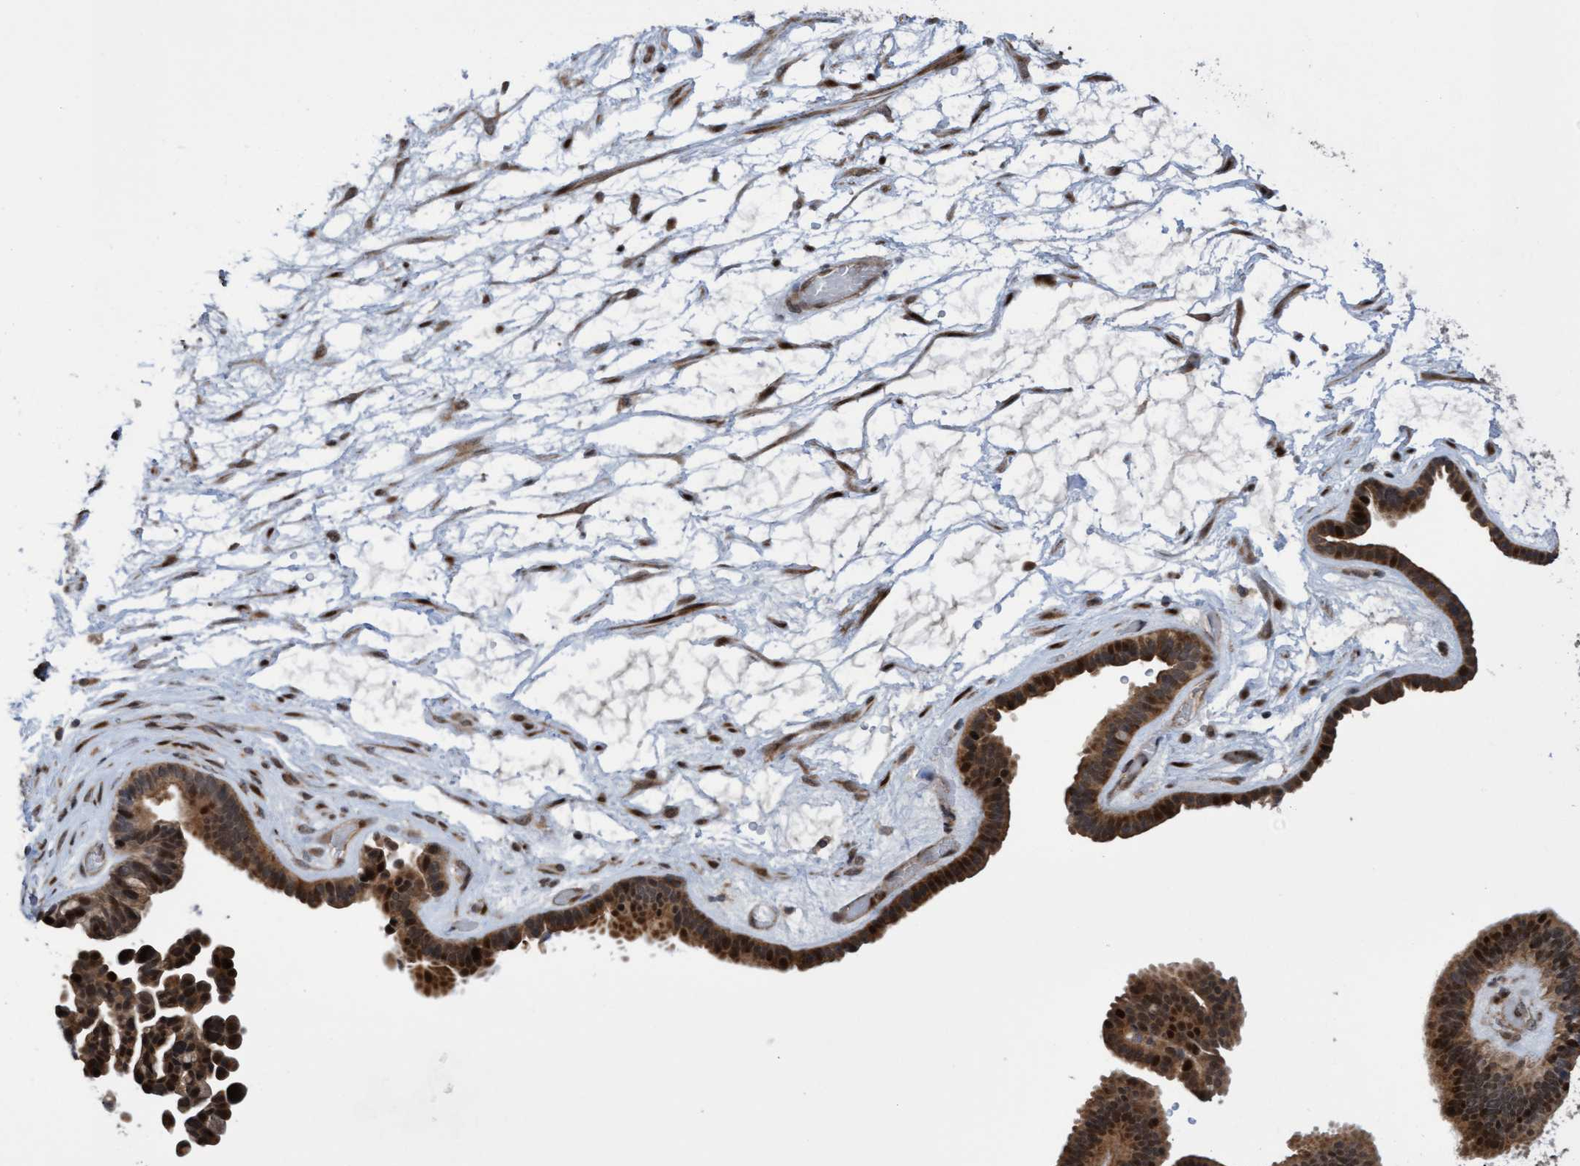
{"staining": {"intensity": "strong", "quantity": ">75%", "location": "cytoplasmic/membranous,nuclear"}, "tissue": "ovarian cancer", "cell_type": "Tumor cells", "image_type": "cancer", "snomed": [{"axis": "morphology", "description": "Cystadenocarcinoma, serous, NOS"}, {"axis": "topography", "description": "Ovary"}], "caption": "Immunohistochemical staining of ovarian serous cystadenocarcinoma shows high levels of strong cytoplasmic/membranous and nuclear staining in about >75% of tumor cells.", "gene": "ITFG1", "patient": {"sex": "female", "age": 56}}